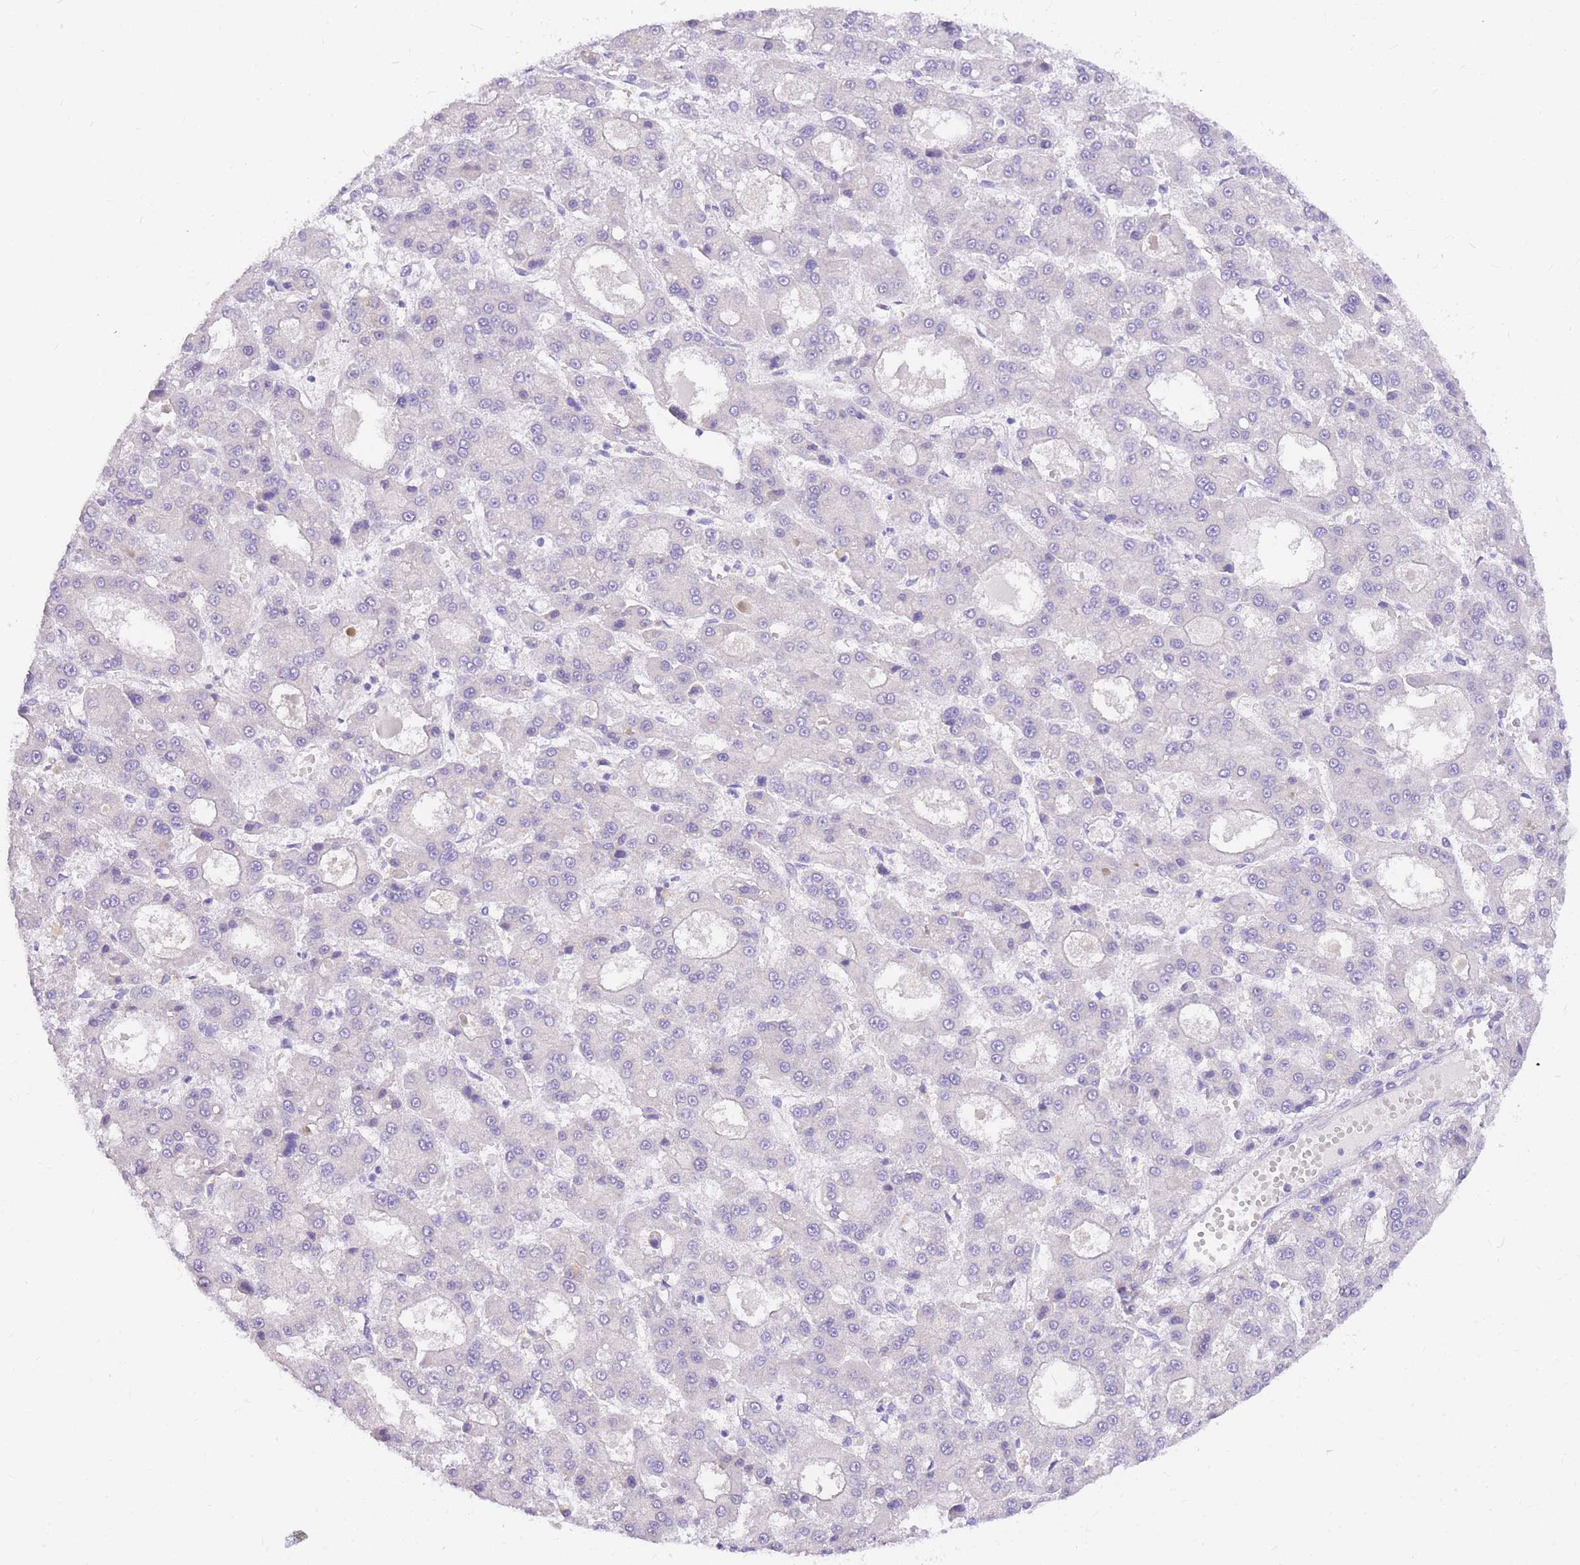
{"staining": {"intensity": "negative", "quantity": "none", "location": "none"}, "tissue": "liver cancer", "cell_type": "Tumor cells", "image_type": "cancer", "snomed": [{"axis": "morphology", "description": "Carcinoma, Hepatocellular, NOS"}, {"axis": "topography", "description": "Liver"}], "caption": "Immunohistochemistry (IHC) image of neoplastic tissue: hepatocellular carcinoma (liver) stained with DAB displays no significant protein staining in tumor cells.", "gene": "UPK1A", "patient": {"sex": "male", "age": 70}}